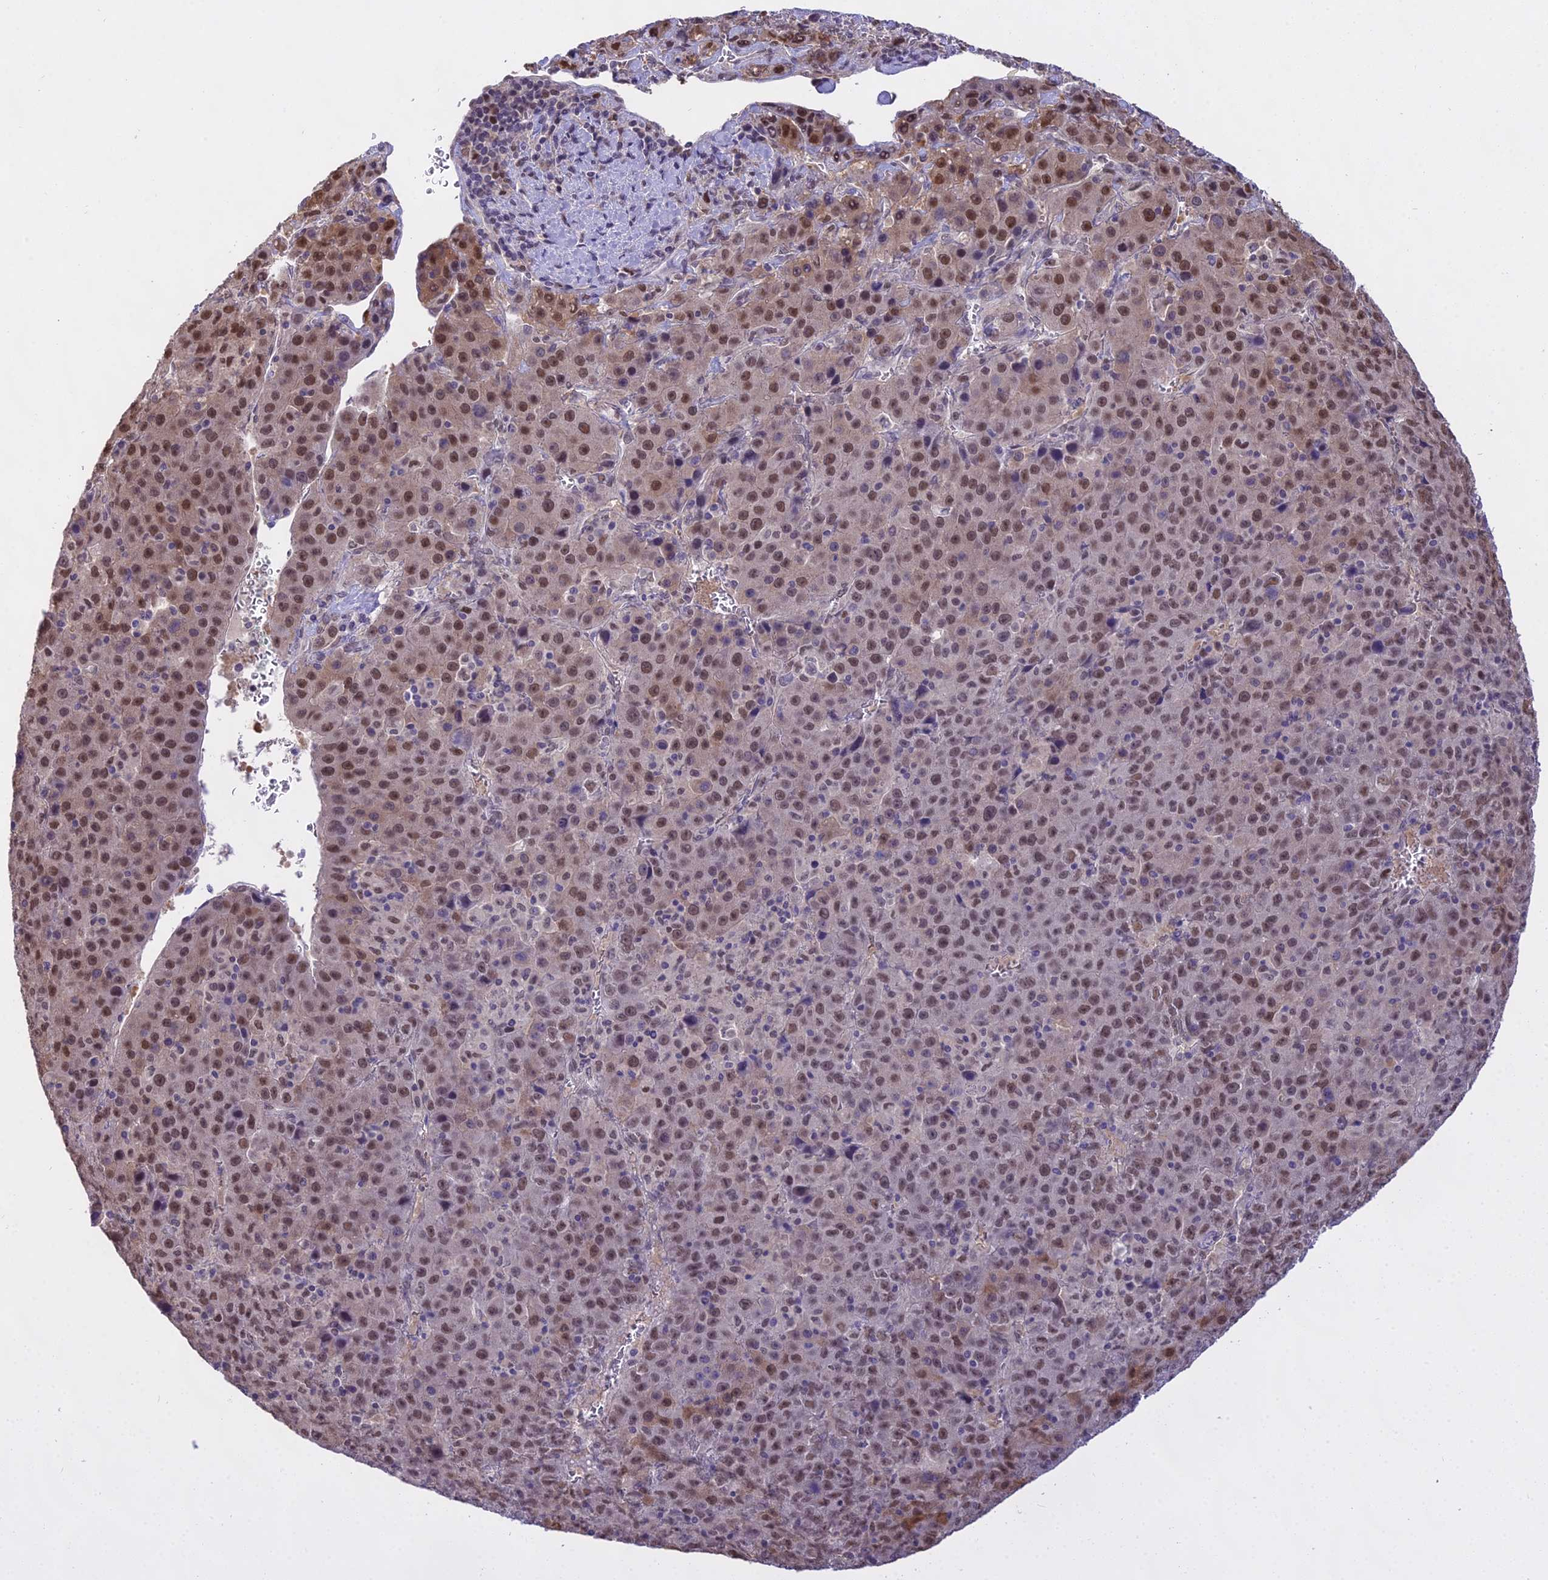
{"staining": {"intensity": "moderate", "quantity": ">75%", "location": "cytoplasmic/membranous,nuclear"}, "tissue": "liver cancer", "cell_type": "Tumor cells", "image_type": "cancer", "snomed": [{"axis": "morphology", "description": "Carcinoma, Hepatocellular, NOS"}, {"axis": "topography", "description": "Liver"}], "caption": "Immunohistochemical staining of human liver cancer (hepatocellular carcinoma) exhibits medium levels of moderate cytoplasmic/membranous and nuclear protein positivity in about >75% of tumor cells.", "gene": "MAT2A", "patient": {"sex": "female", "age": 53}}